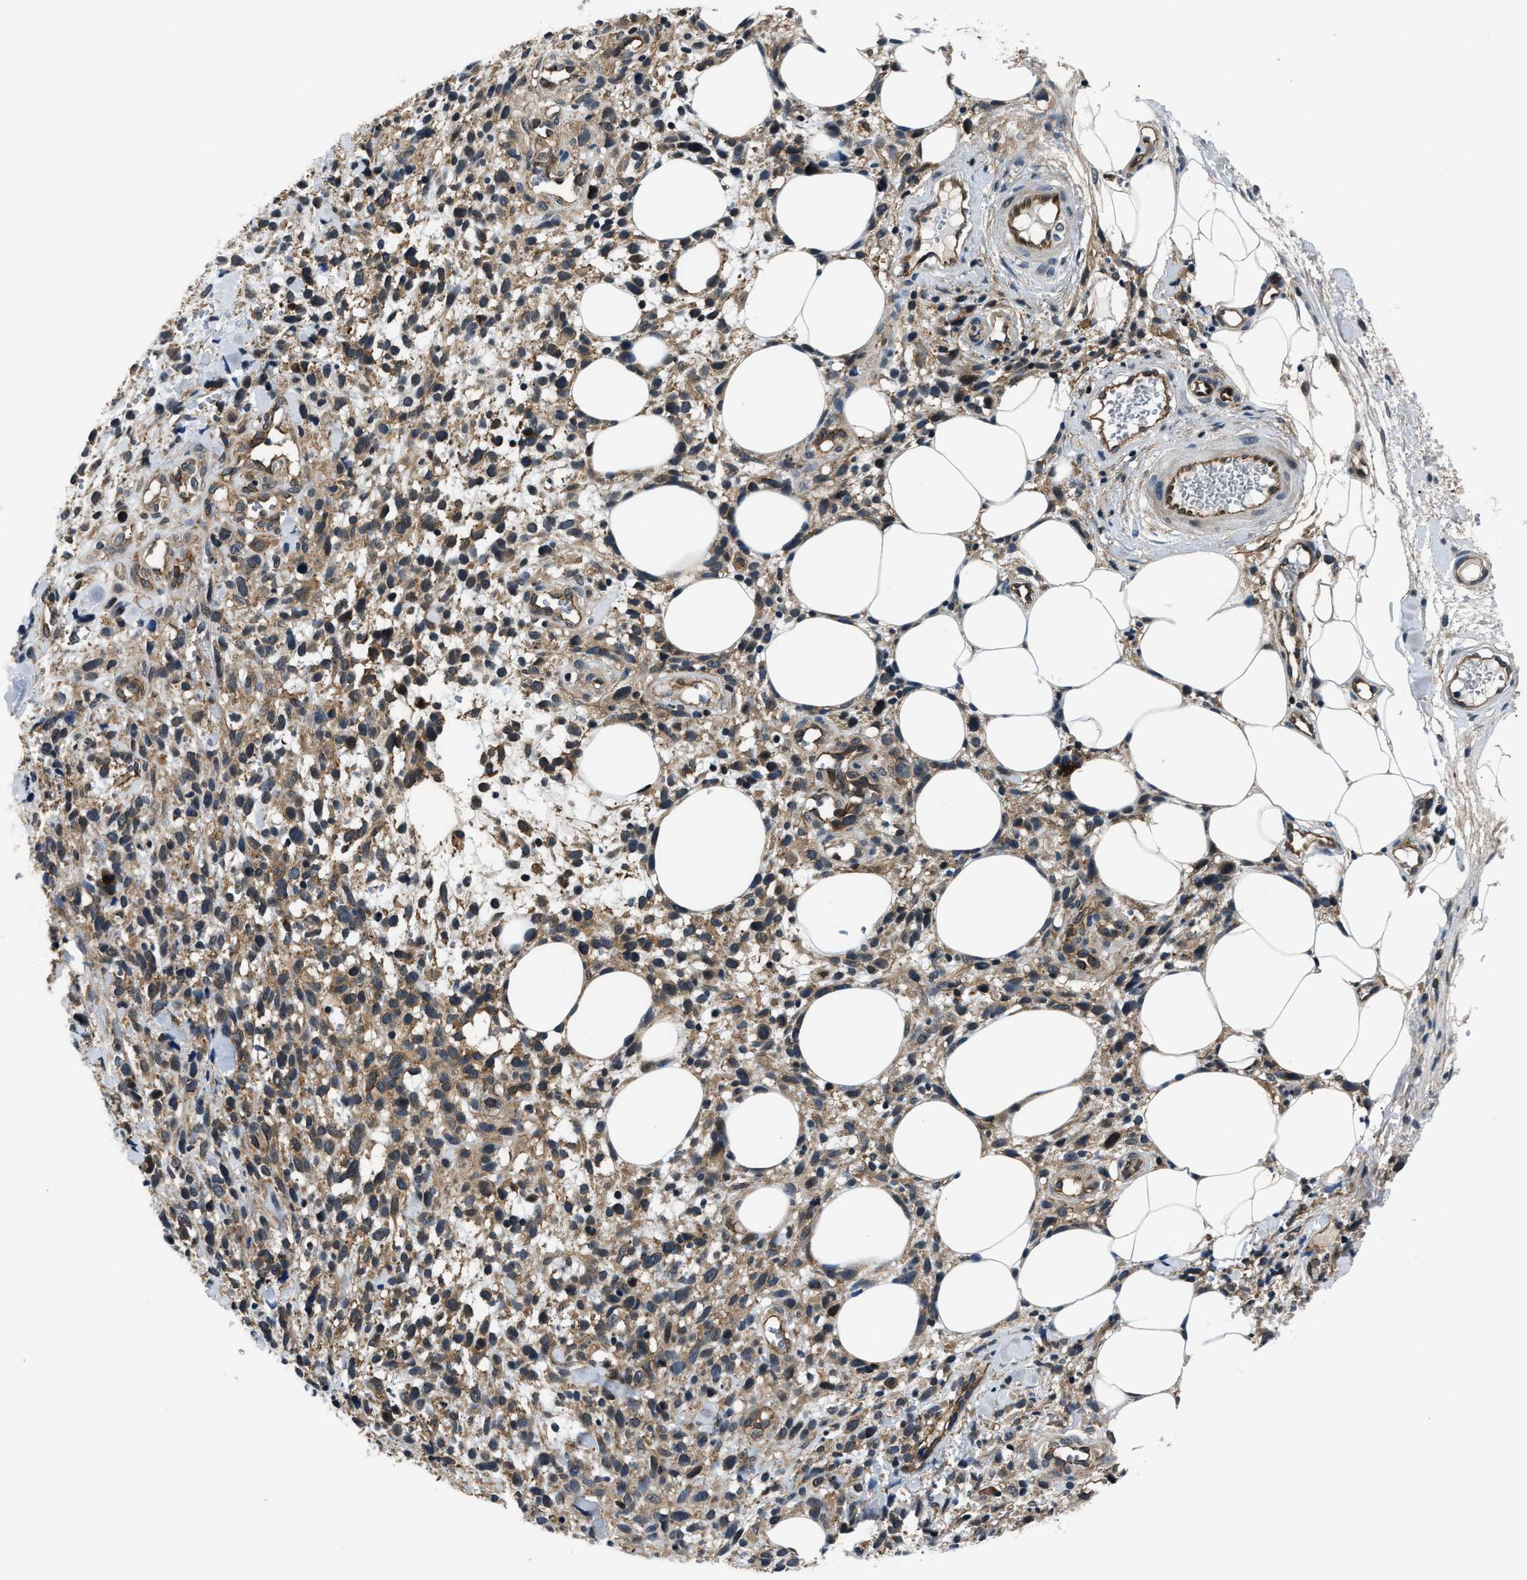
{"staining": {"intensity": "weak", "quantity": "25%-75%", "location": "cytoplasmic/membranous"}, "tissue": "melanoma", "cell_type": "Tumor cells", "image_type": "cancer", "snomed": [{"axis": "morphology", "description": "Malignant melanoma, NOS"}, {"axis": "topography", "description": "Skin"}], "caption": "Immunohistochemical staining of human malignant melanoma shows weak cytoplasmic/membranous protein positivity in about 25%-75% of tumor cells. The staining was performed using DAB (3,3'-diaminobenzidine) to visualize the protein expression in brown, while the nuclei were stained in blue with hematoxylin (Magnification: 20x).", "gene": "COPS2", "patient": {"sex": "female", "age": 55}}